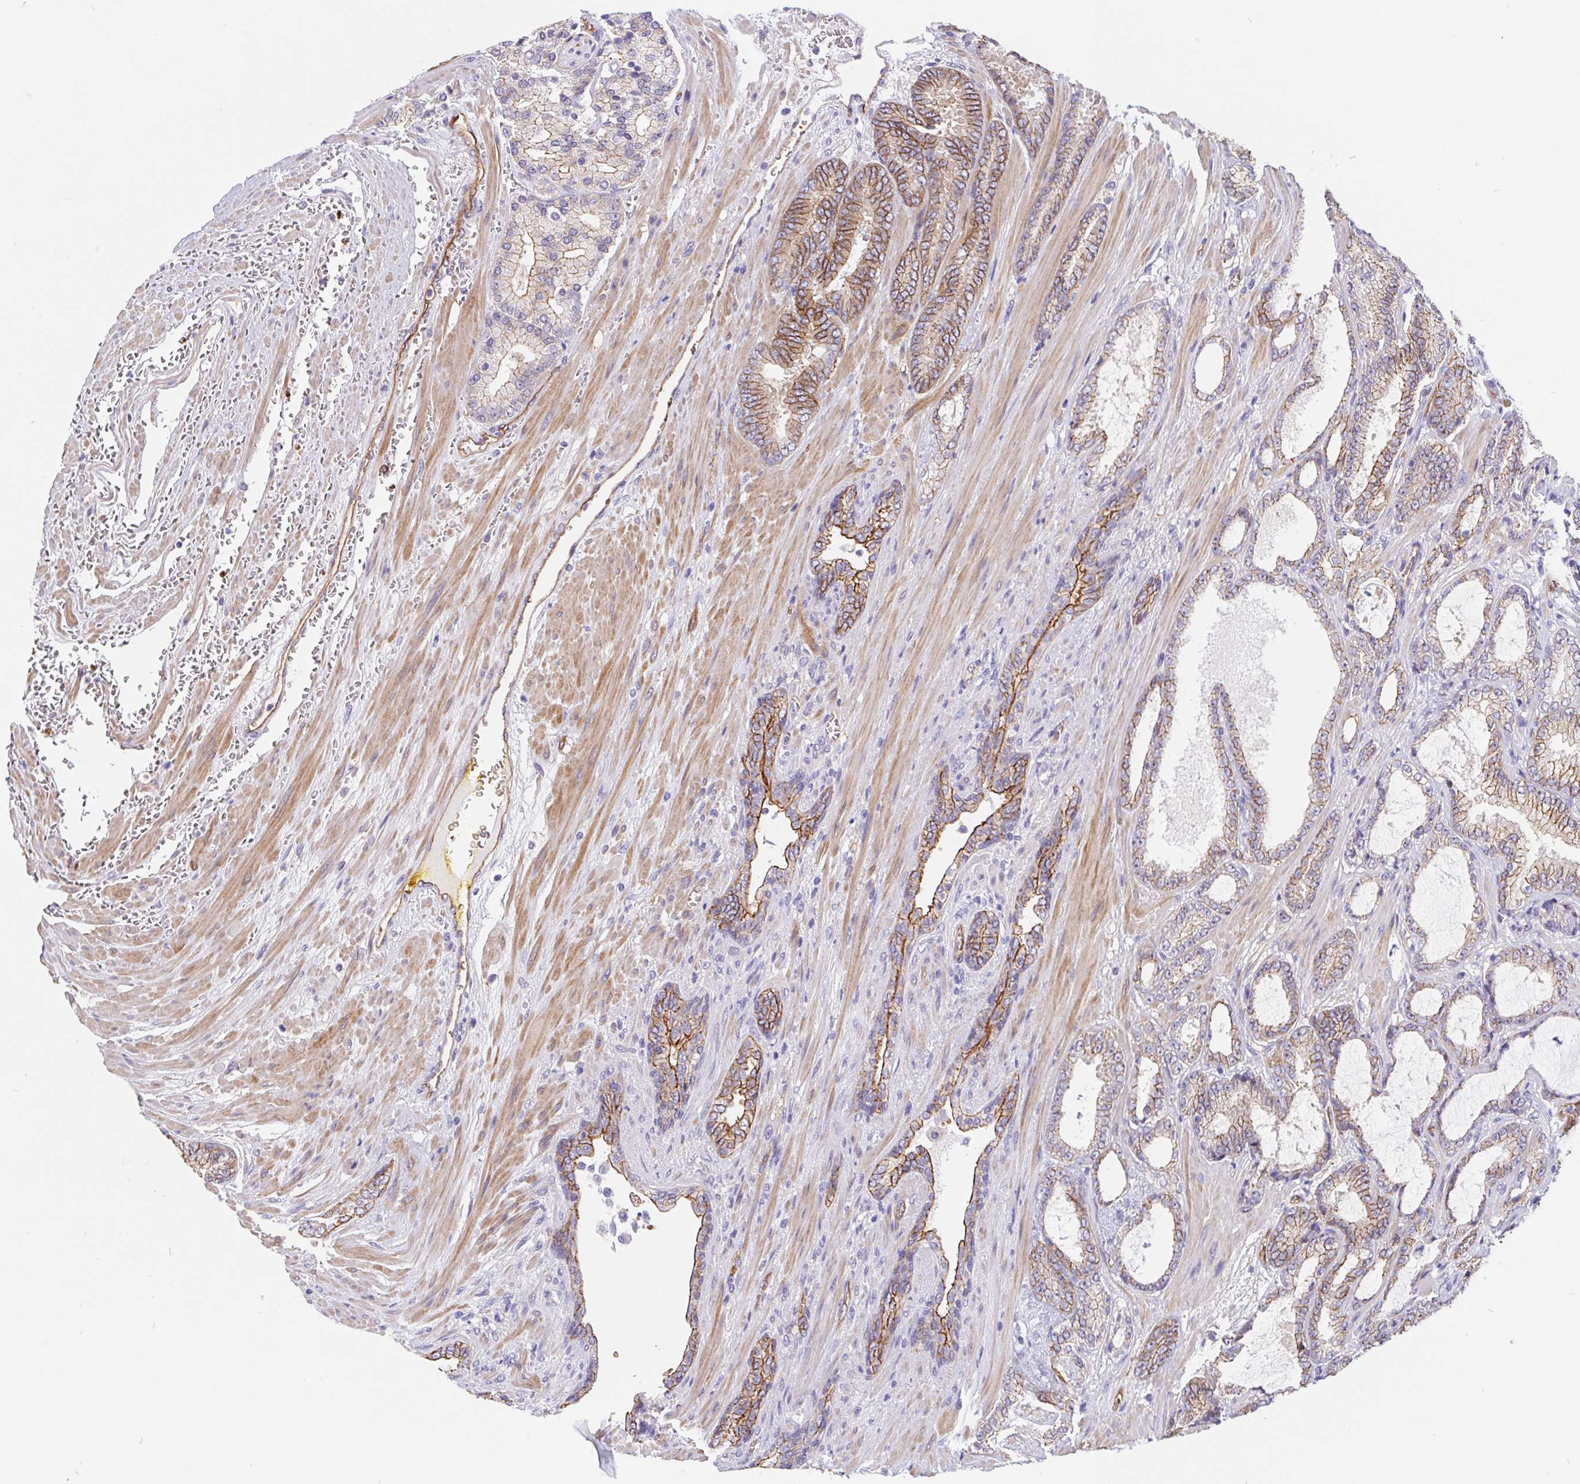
{"staining": {"intensity": "moderate", "quantity": "25%-75%", "location": "cytoplasmic/membranous"}, "tissue": "prostate cancer", "cell_type": "Tumor cells", "image_type": "cancer", "snomed": [{"axis": "morphology", "description": "Adenocarcinoma, High grade"}, {"axis": "topography", "description": "Prostate"}], "caption": "Brown immunohistochemical staining in human adenocarcinoma (high-grade) (prostate) reveals moderate cytoplasmic/membranous staining in approximately 25%-75% of tumor cells.", "gene": "LIMCH1", "patient": {"sex": "male", "age": 64}}